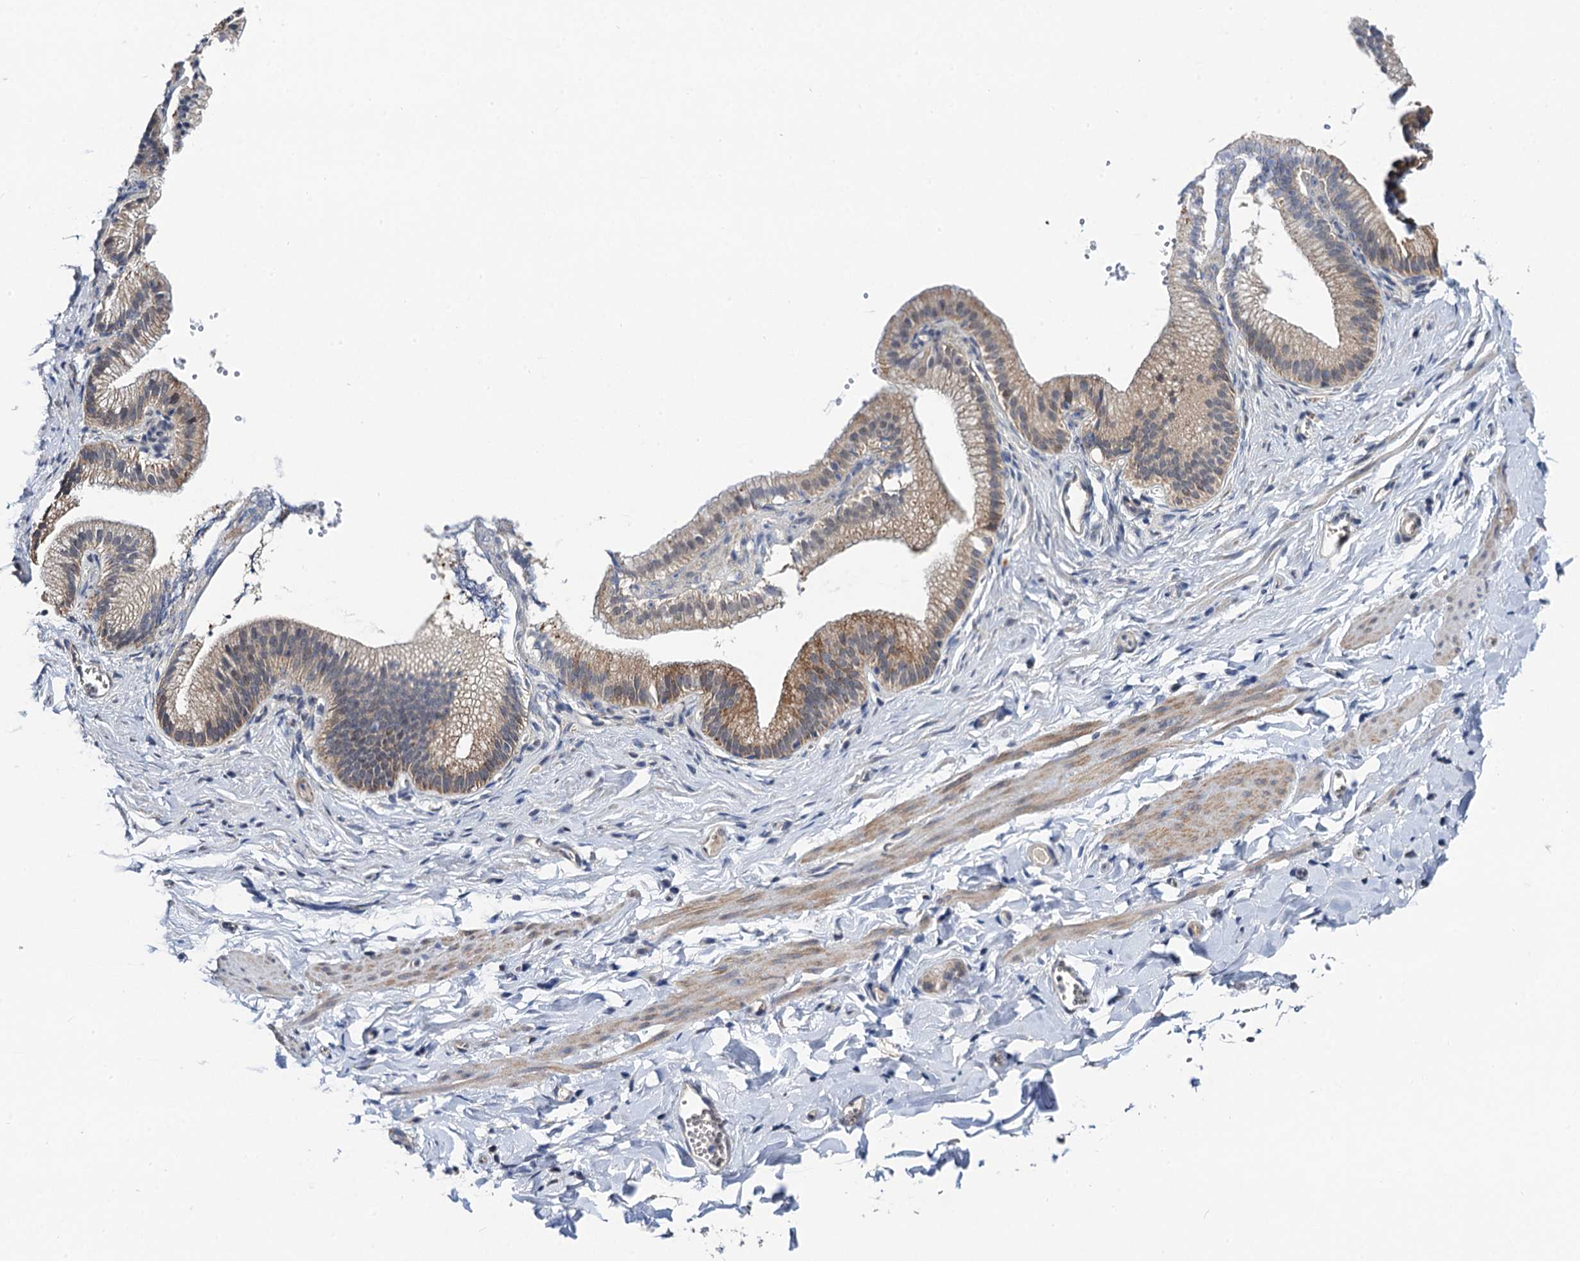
{"staining": {"intensity": "negative", "quantity": "none", "location": "none"}, "tissue": "adipose tissue", "cell_type": "Adipocytes", "image_type": "normal", "snomed": [{"axis": "morphology", "description": "Normal tissue, NOS"}, {"axis": "topography", "description": "Gallbladder"}, {"axis": "topography", "description": "Peripheral nerve tissue"}], "caption": "Immunohistochemistry (IHC) of normal human adipose tissue shows no expression in adipocytes. (IHC, brightfield microscopy, high magnification).", "gene": "CMPK2", "patient": {"sex": "male", "age": 38}}